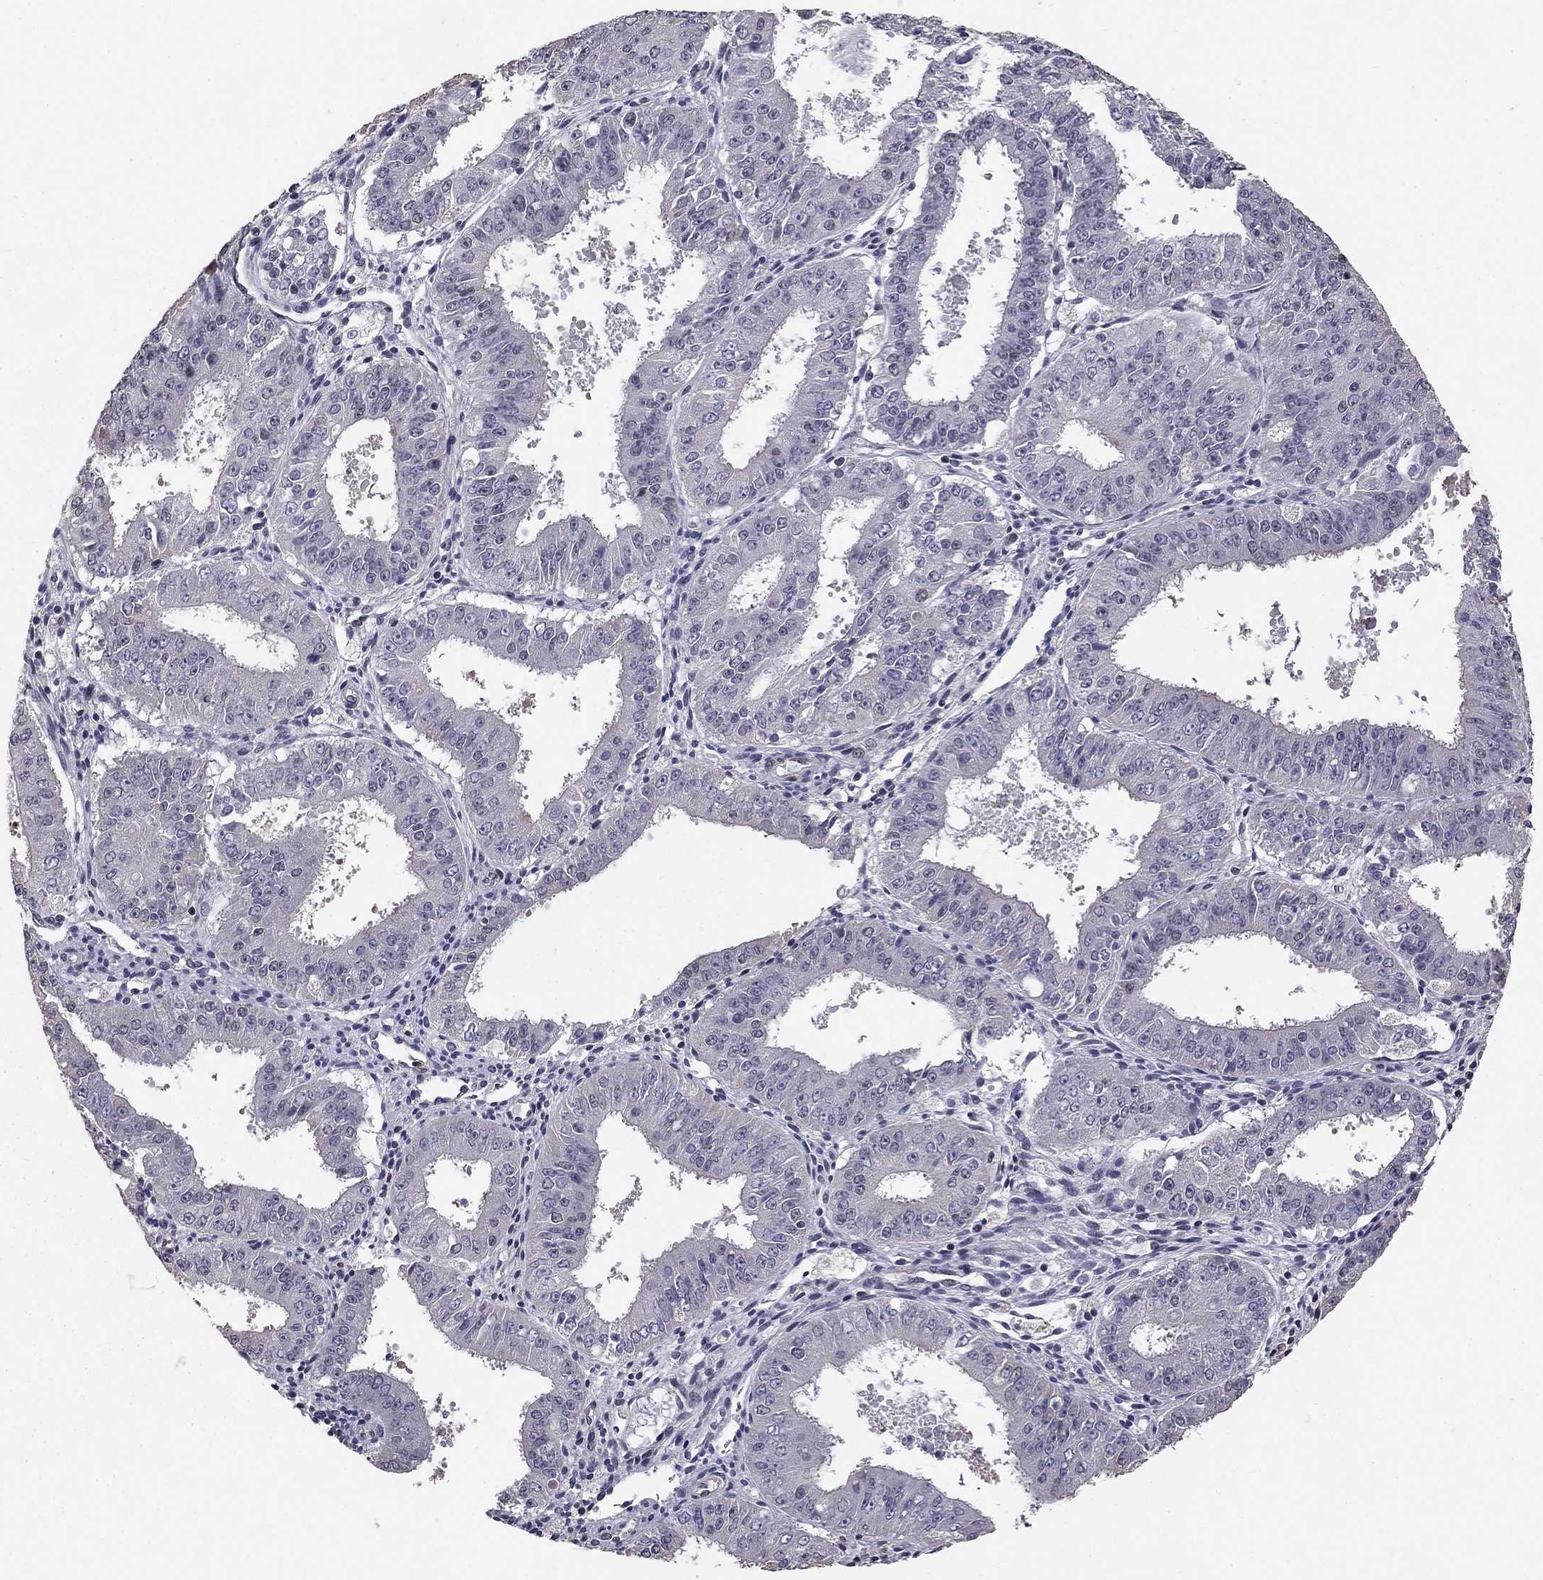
{"staining": {"intensity": "negative", "quantity": "none", "location": "none"}, "tissue": "ovarian cancer", "cell_type": "Tumor cells", "image_type": "cancer", "snomed": [{"axis": "morphology", "description": "Carcinoma, endometroid"}, {"axis": "topography", "description": "Ovary"}], "caption": "The histopathology image displays no significant expression in tumor cells of ovarian endometroid carcinoma.", "gene": "GJB4", "patient": {"sex": "female", "age": 42}}